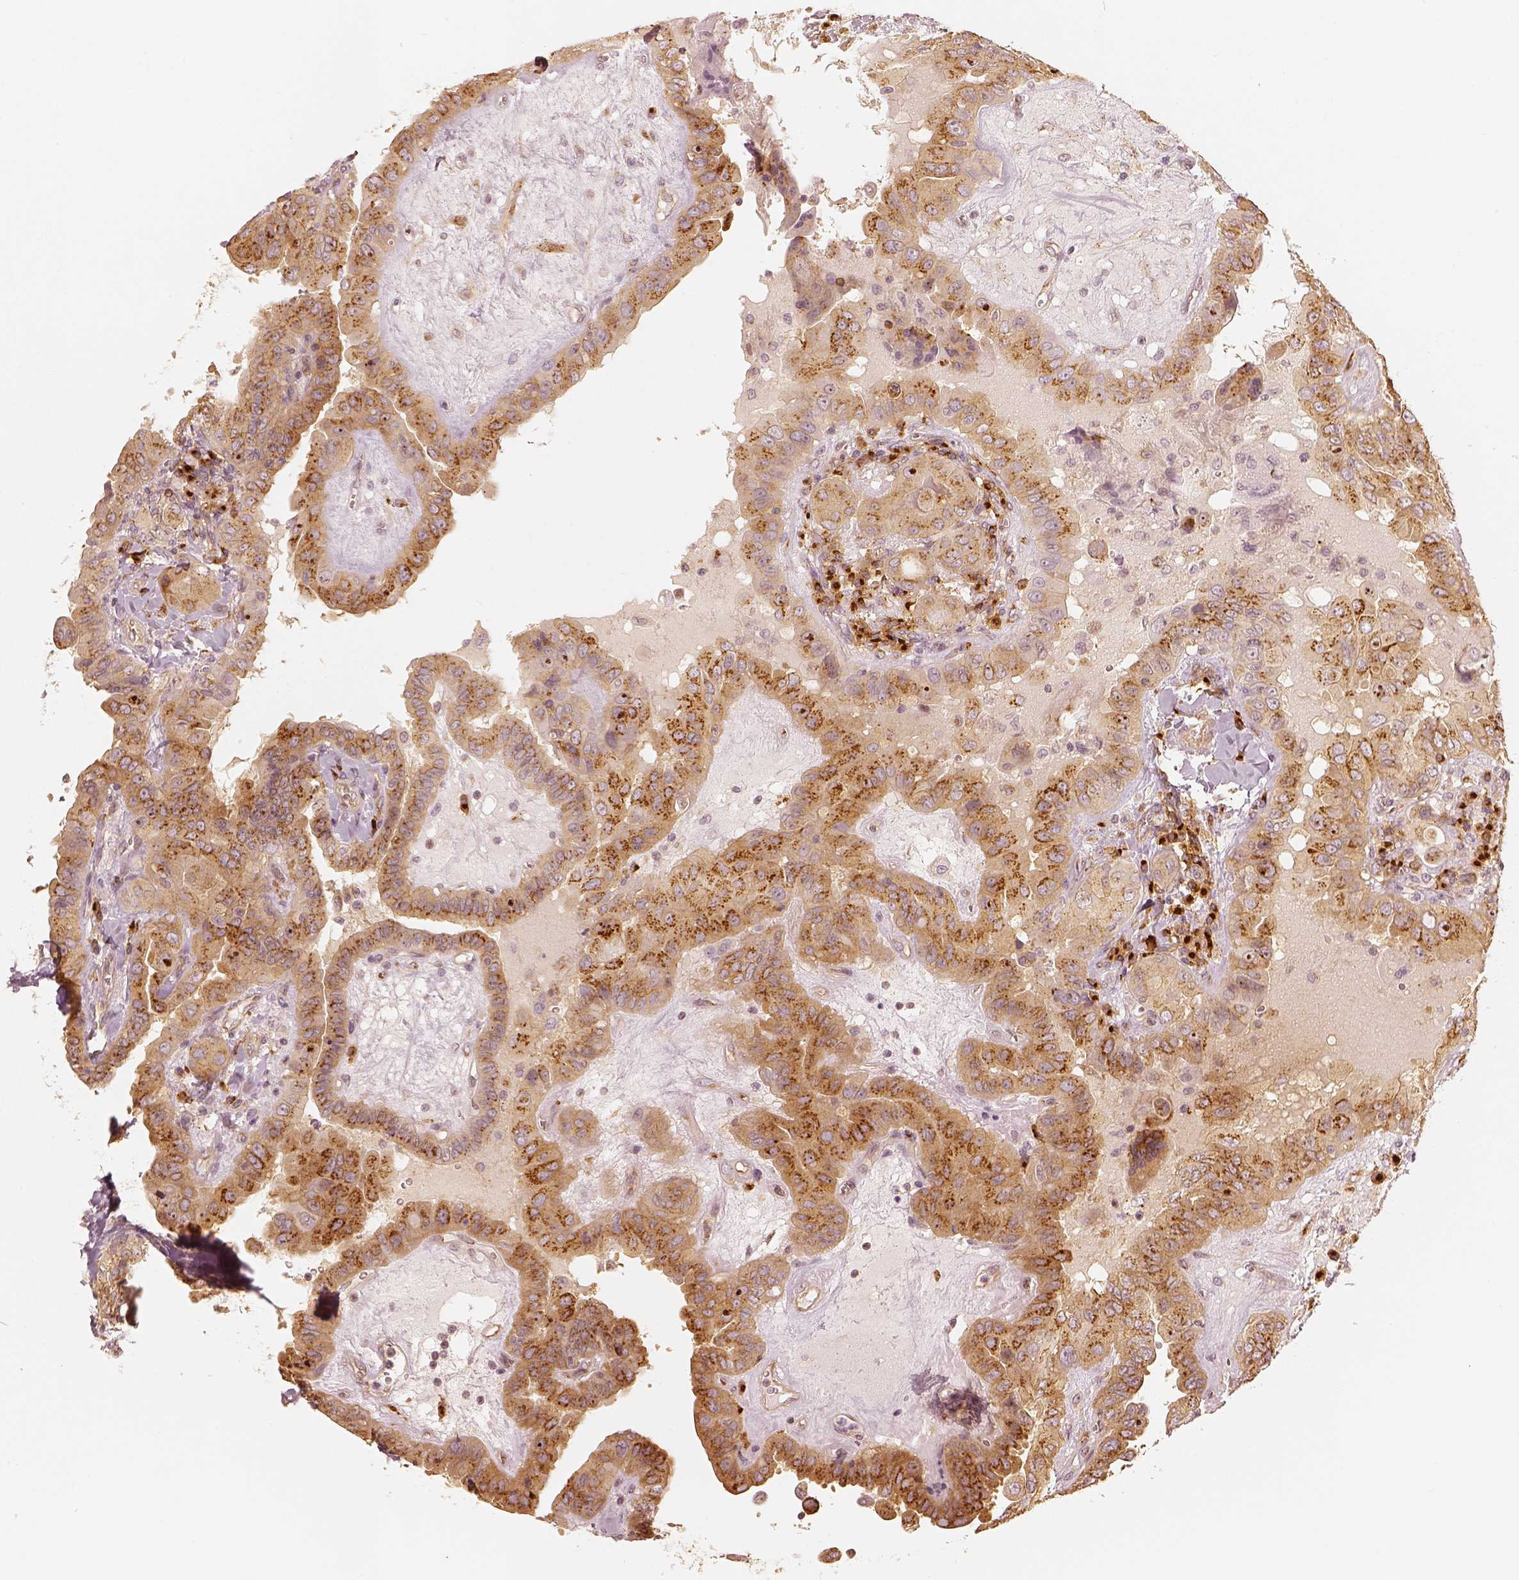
{"staining": {"intensity": "moderate", "quantity": "25%-75%", "location": "cytoplasmic/membranous"}, "tissue": "thyroid cancer", "cell_type": "Tumor cells", "image_type": "cancer", "snomed": [{"axis": "morphology", "description": "Papillary adenocarcinoma, NOS"}, {"axis": "topography", "description": "Thyroid gland"}], "caption": "Tumor cells display moderate cytoplasmic/membranous staining in about 25%-75% of cells in thyroid cancer.", "gene": "GORASP2", "patient": {"sex": "female", "age": 37}}